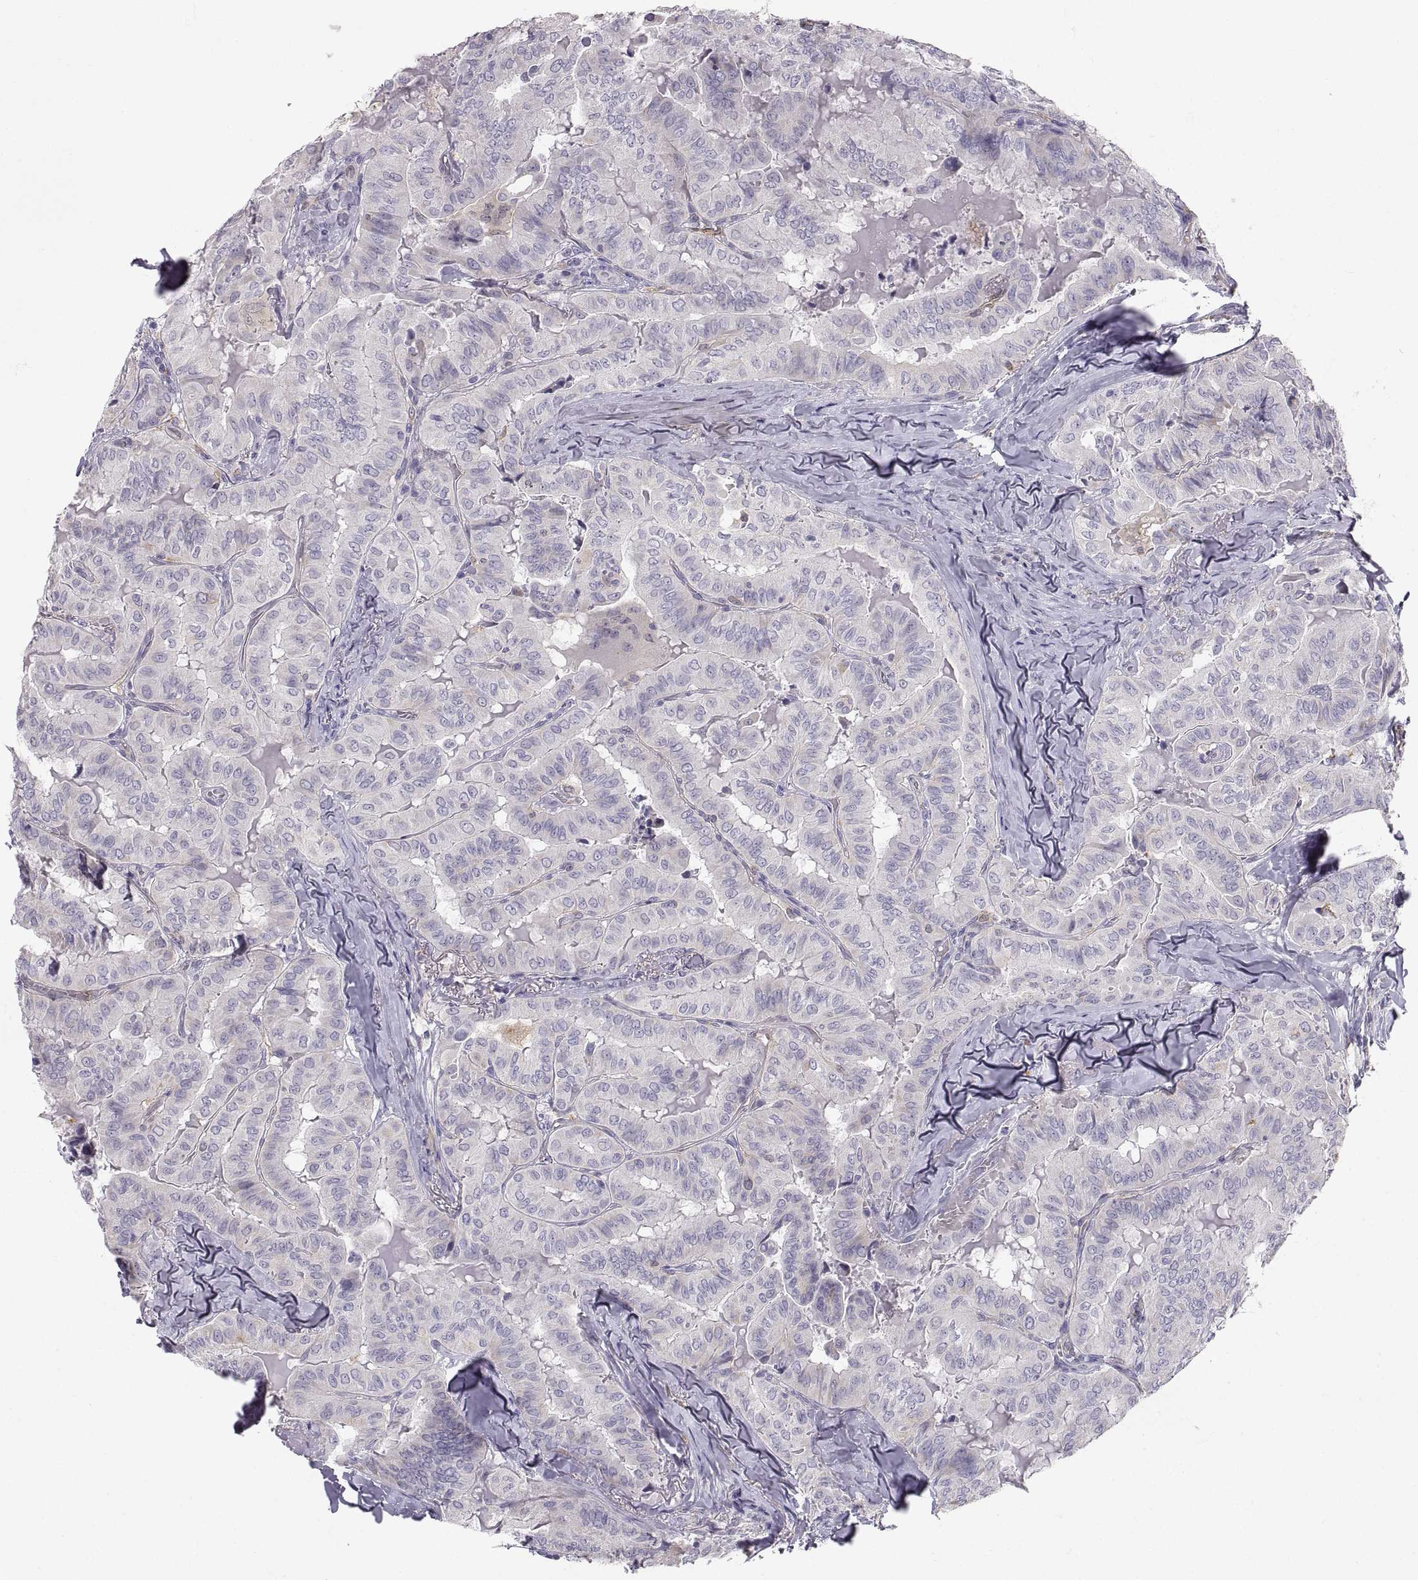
{"staining": {"intensity": "negative", "quantity": "none", "location": "none"}, "tissue": "thyroid cancer", "cell_type": "Tumor cells", "image_type": "cancer", "snomed": [{"axis": "morphology", "description": "Papillary adenocarcinoma, NOS"}, {"axis": "topography", "description": "Thyroid gland"}], "caption": "High magnification brightfield microscopy of thyroid cancer (papillary adenocarcinoma) stained with DAB (brown) and counterstained with hematoxylin (blue): tumor cells show no significant expression.", "gene": "PGM5", "patient": {"sex": "female", "age": 68}}